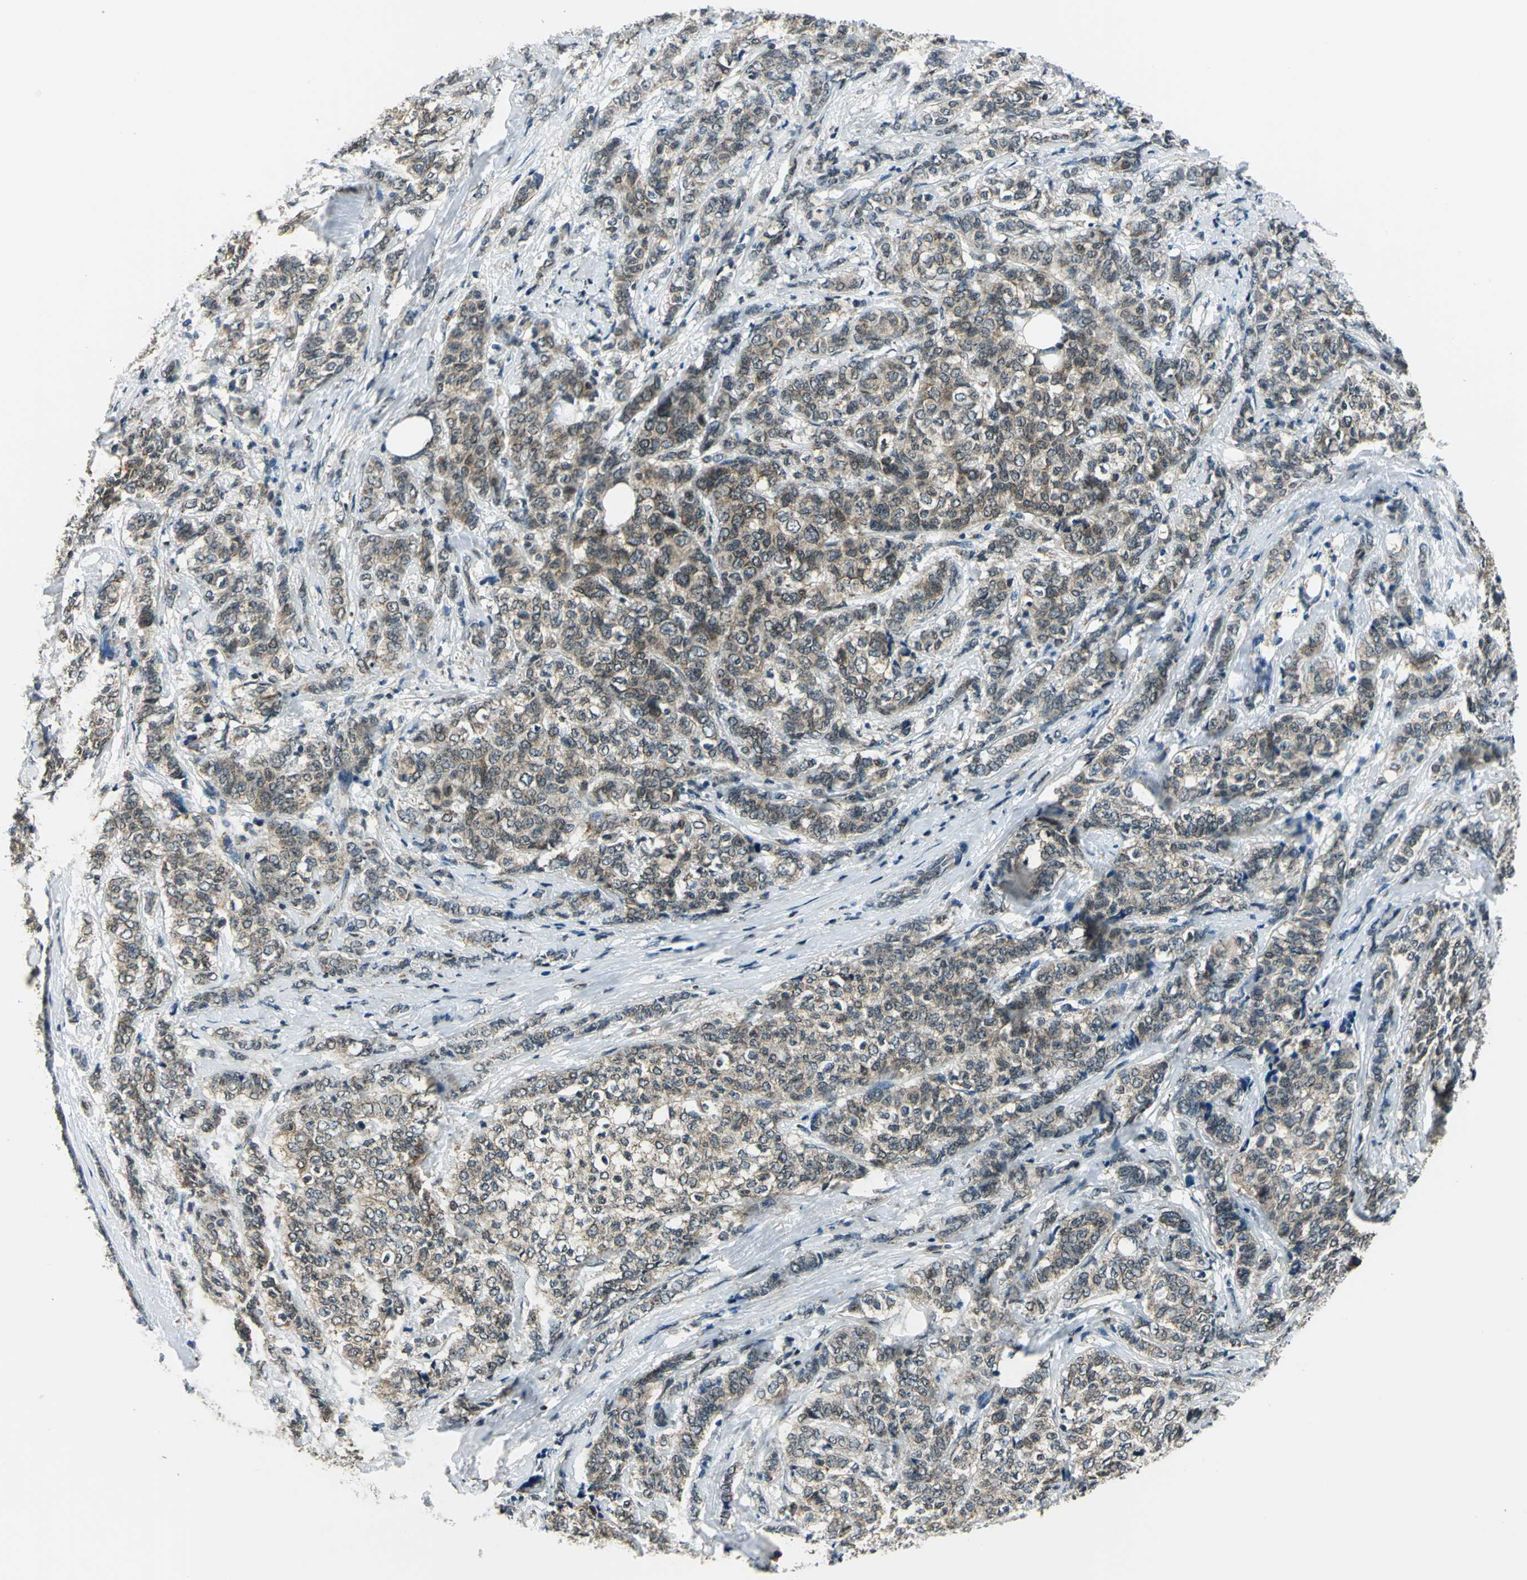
{"staining": {"intensity": "moderate", "quantity": ">75%", "location": "cytoplasmic/membranous"}, "tissue": "breast cancer", "cell_type": "Tumor cells", "image_type": "cancer", "snomed": [{"axis": "morphology", "description": "Lobular carcinoma"}, {"axis": "topography", "description": "Breast"}], "caption": "Immunohistochemistry (IHC) histopathology image of human breast cancer stained for a protein (brown), which displays medium levels of moderate cytoplasmic/membranous positivity in approximately >75% of tumor cells.", "gene": "NUDT2", "patient": {"sex": "female", "age": 60}}